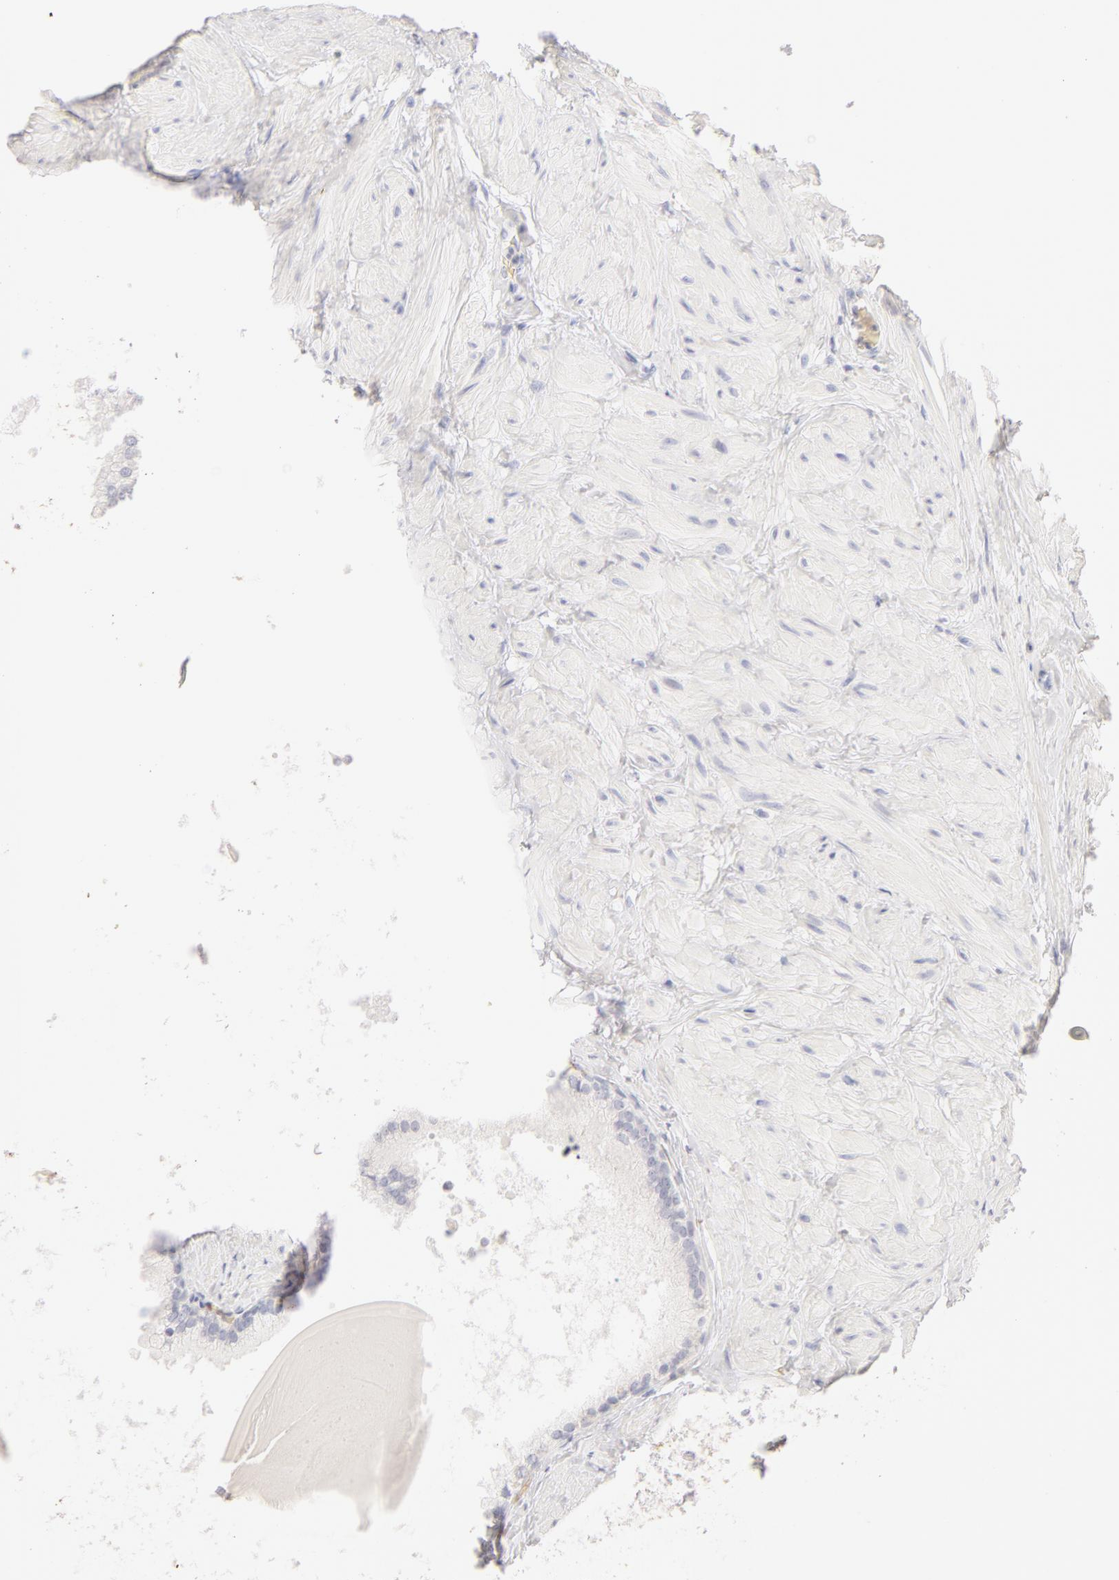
{"staining": {"intensity": "negative", "quantity": "none", "location": "none"}, "tissue": "prostate", "cell_type": "Glandular cells", "image_type": "normal", "snomed": [{"axis": "morphology", "description": "Normal tissue, NOS"}, {"axis": "topography", "description": "Prostate"}], "caption": "IHC histopathology image of normal human prostate stained for a protein (brown), which reveals no staining in glandular cells.", "gene": "CA2", "patient": {"sex": "male", "age": 65}}